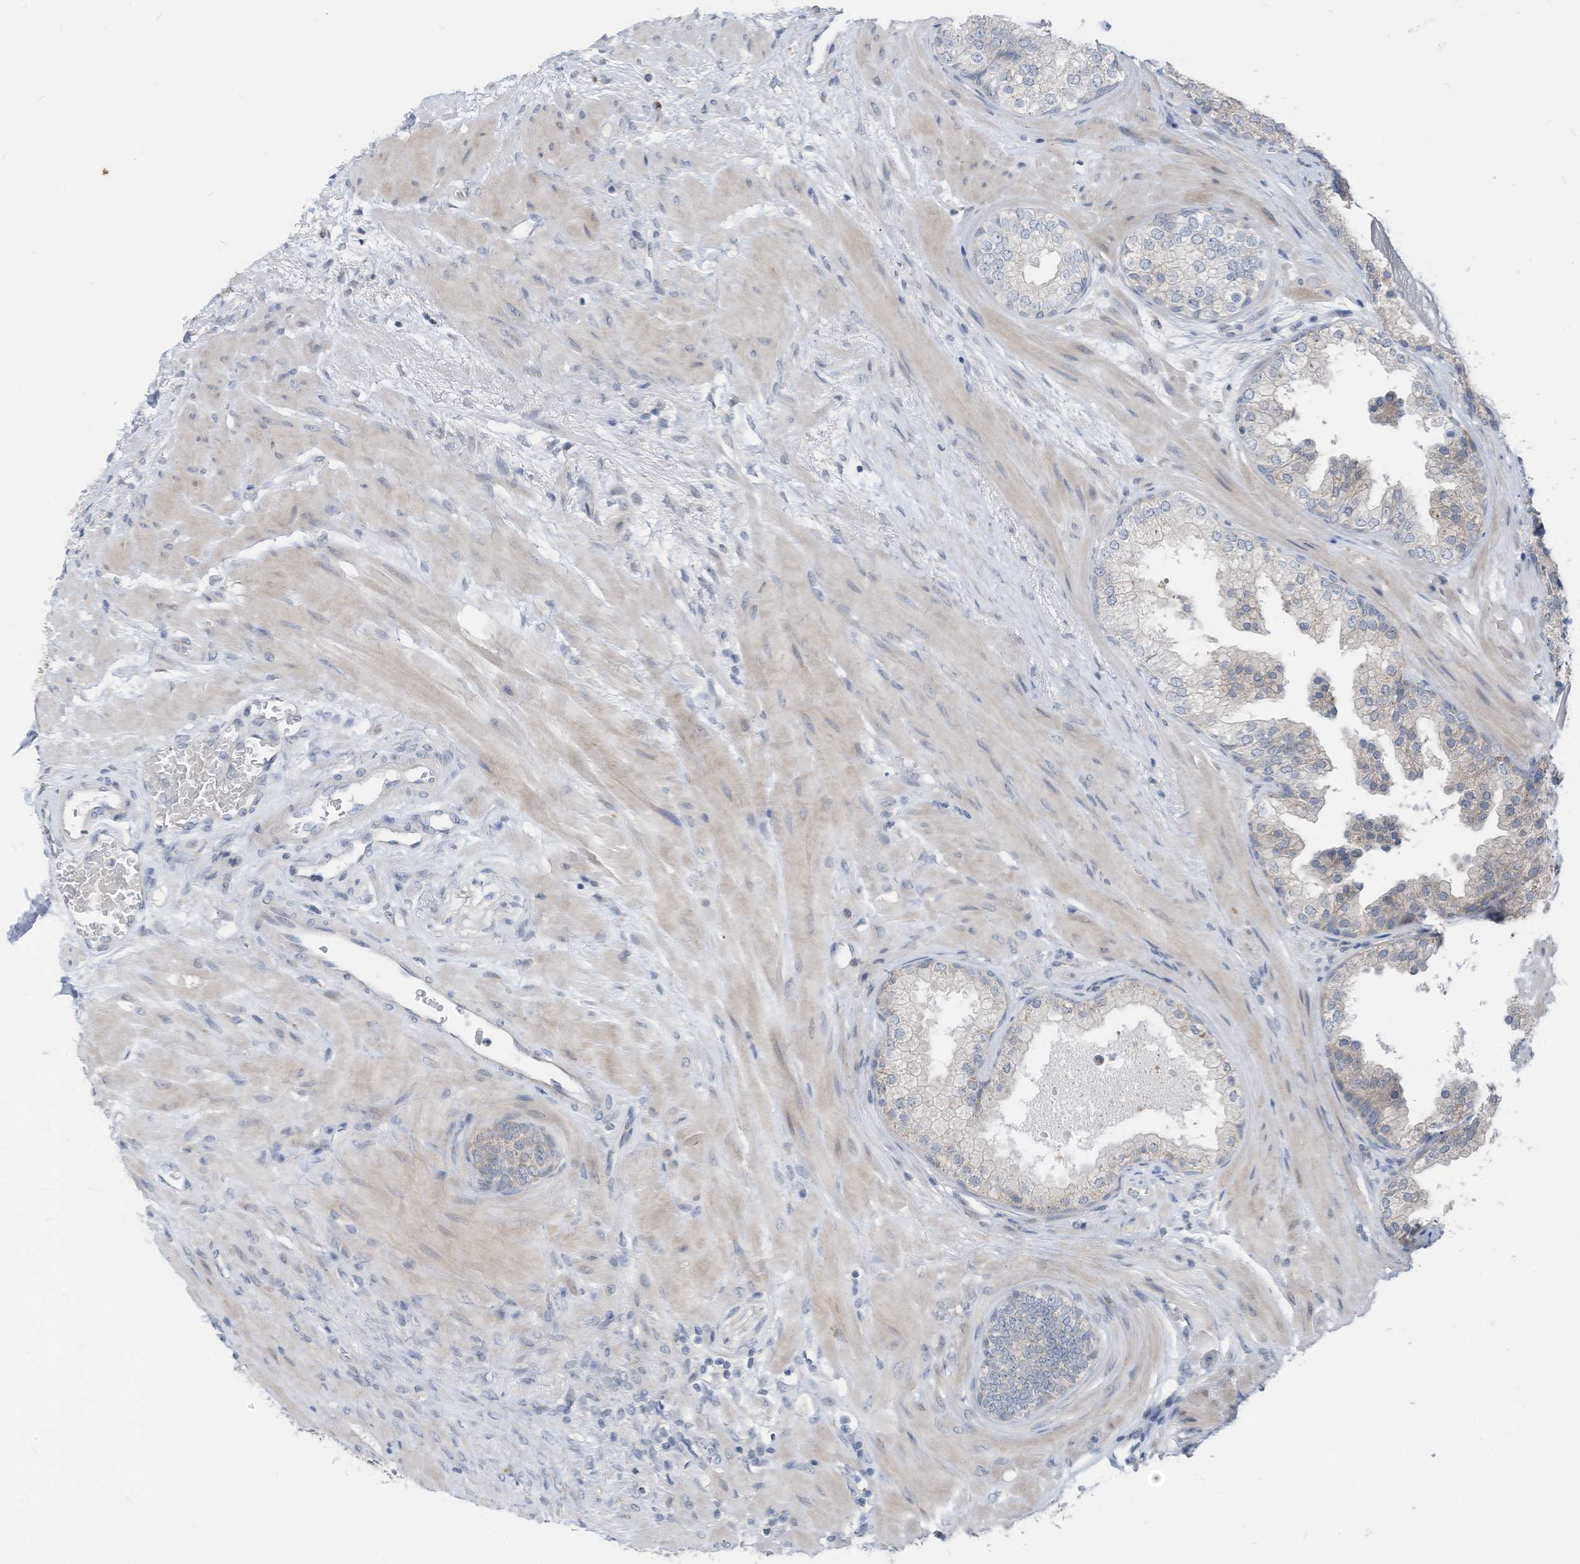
{"staining": {"intensity": "negative", "quantity": "none", "location": "none"}, "tissue": "prostate", "cell_type": "Glandular cells", "image_type": "normal", "snomed": [{"axis": "morphology", "description": "Normal tissue, NOS"}, {"axis": "topography", "description": "Prostate"}], "caption": "Protein analysis of normal prostate shows no significant staining in glandular cells. The staining was performed using DAB to visualize the protein expression in brown, while the nuclei were stained in blue with hematoxylin (Magnification: 20x).", "gene": "LDAH", "patient": {"sex": "male", "age": 48}}